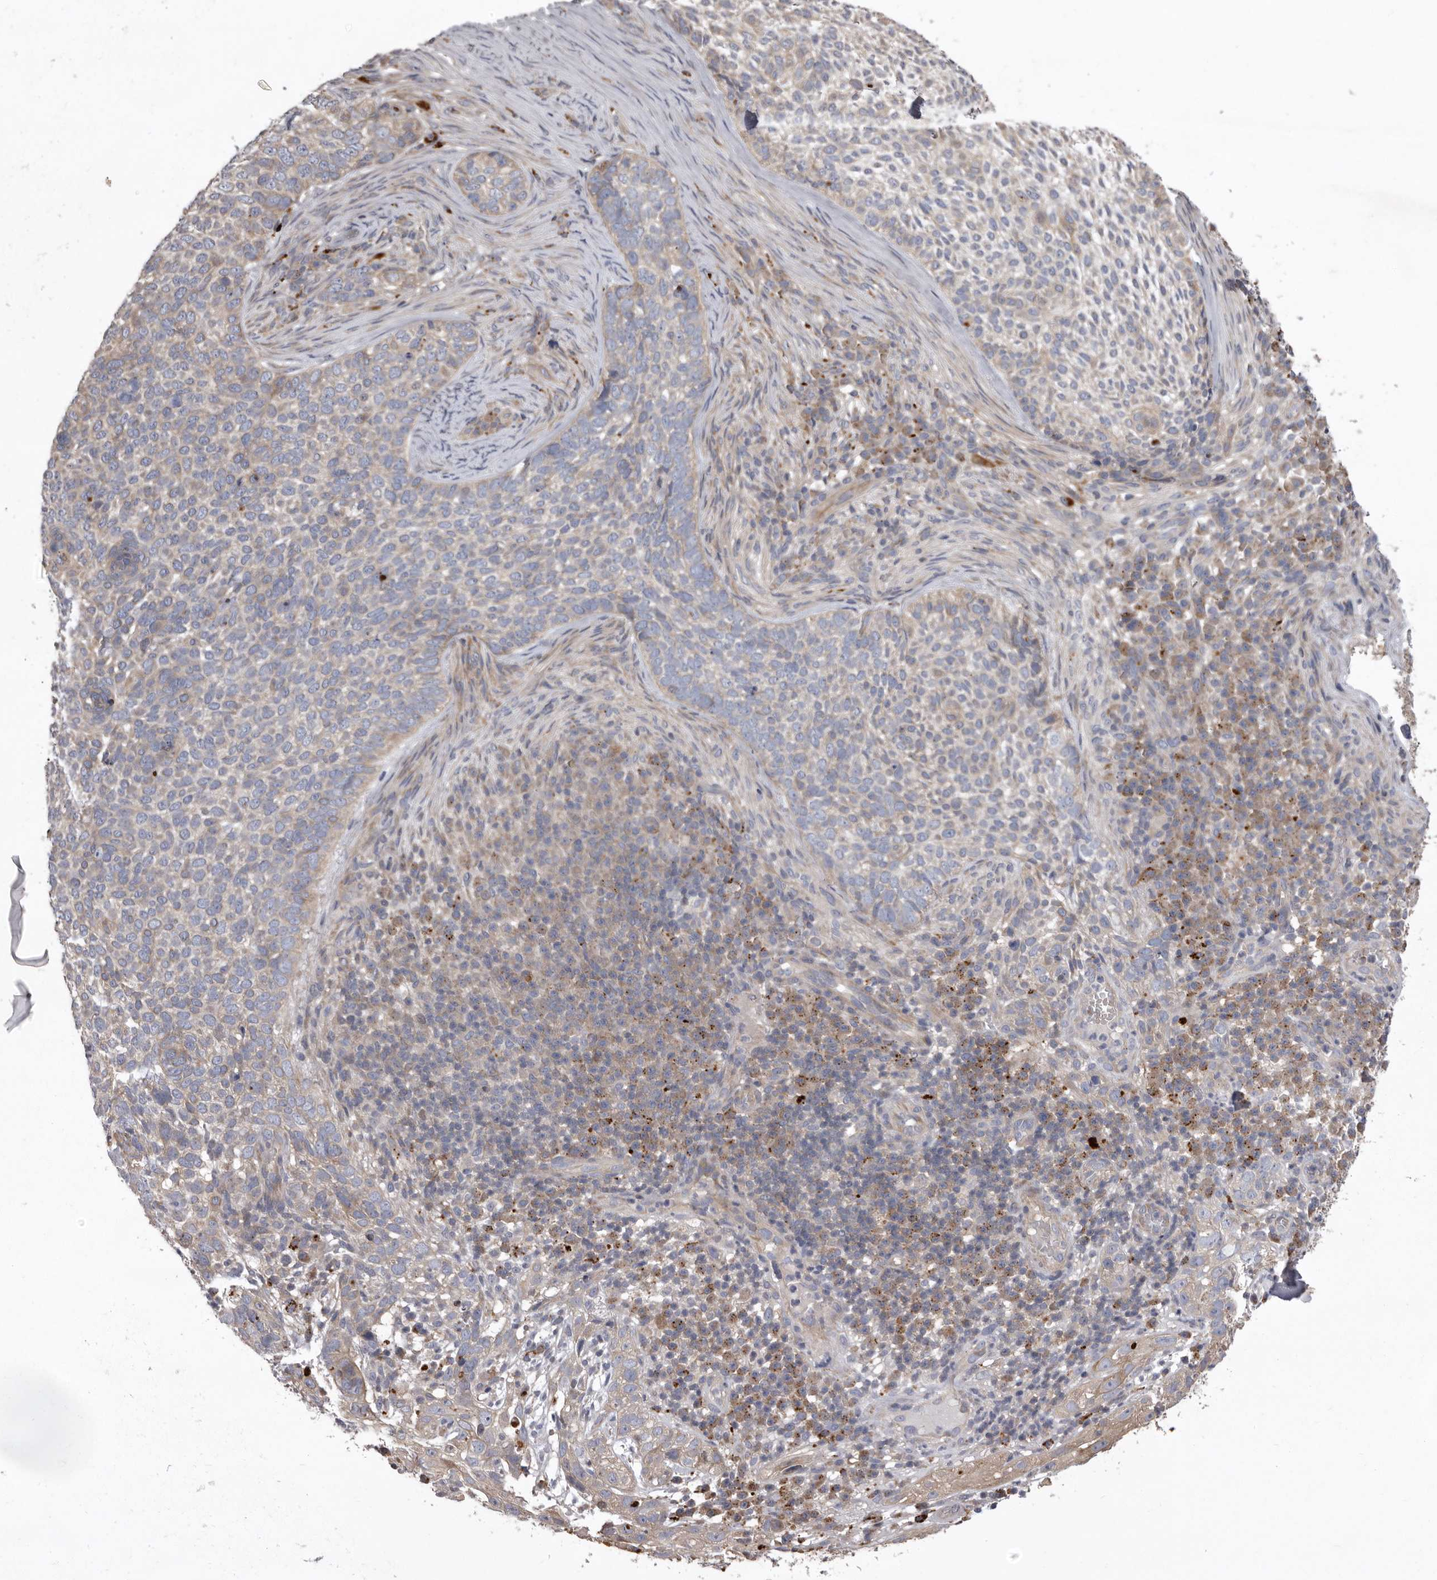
{"staining": {"intensity": "weak", "quantity": "25%-75%", "location": "cytoplasmic/membranous"}, "tissue": "skin cancer", "cell_type": "Tumor cells", "image_type": "cancer", "snomed": [{"axis": "morphology", "description": "Basal cell carcinoma"}, {"axis": "topography", "description": "Skin"}], "caption": "DAB immunohistochemical staining of basal cell carcinoma (skin) displays weak cytoplasmic/membranous protein expression in about 25%-75% of tumor cells.", "gene": "WDR47", "patient": {"sex": "female", "age": 64}}